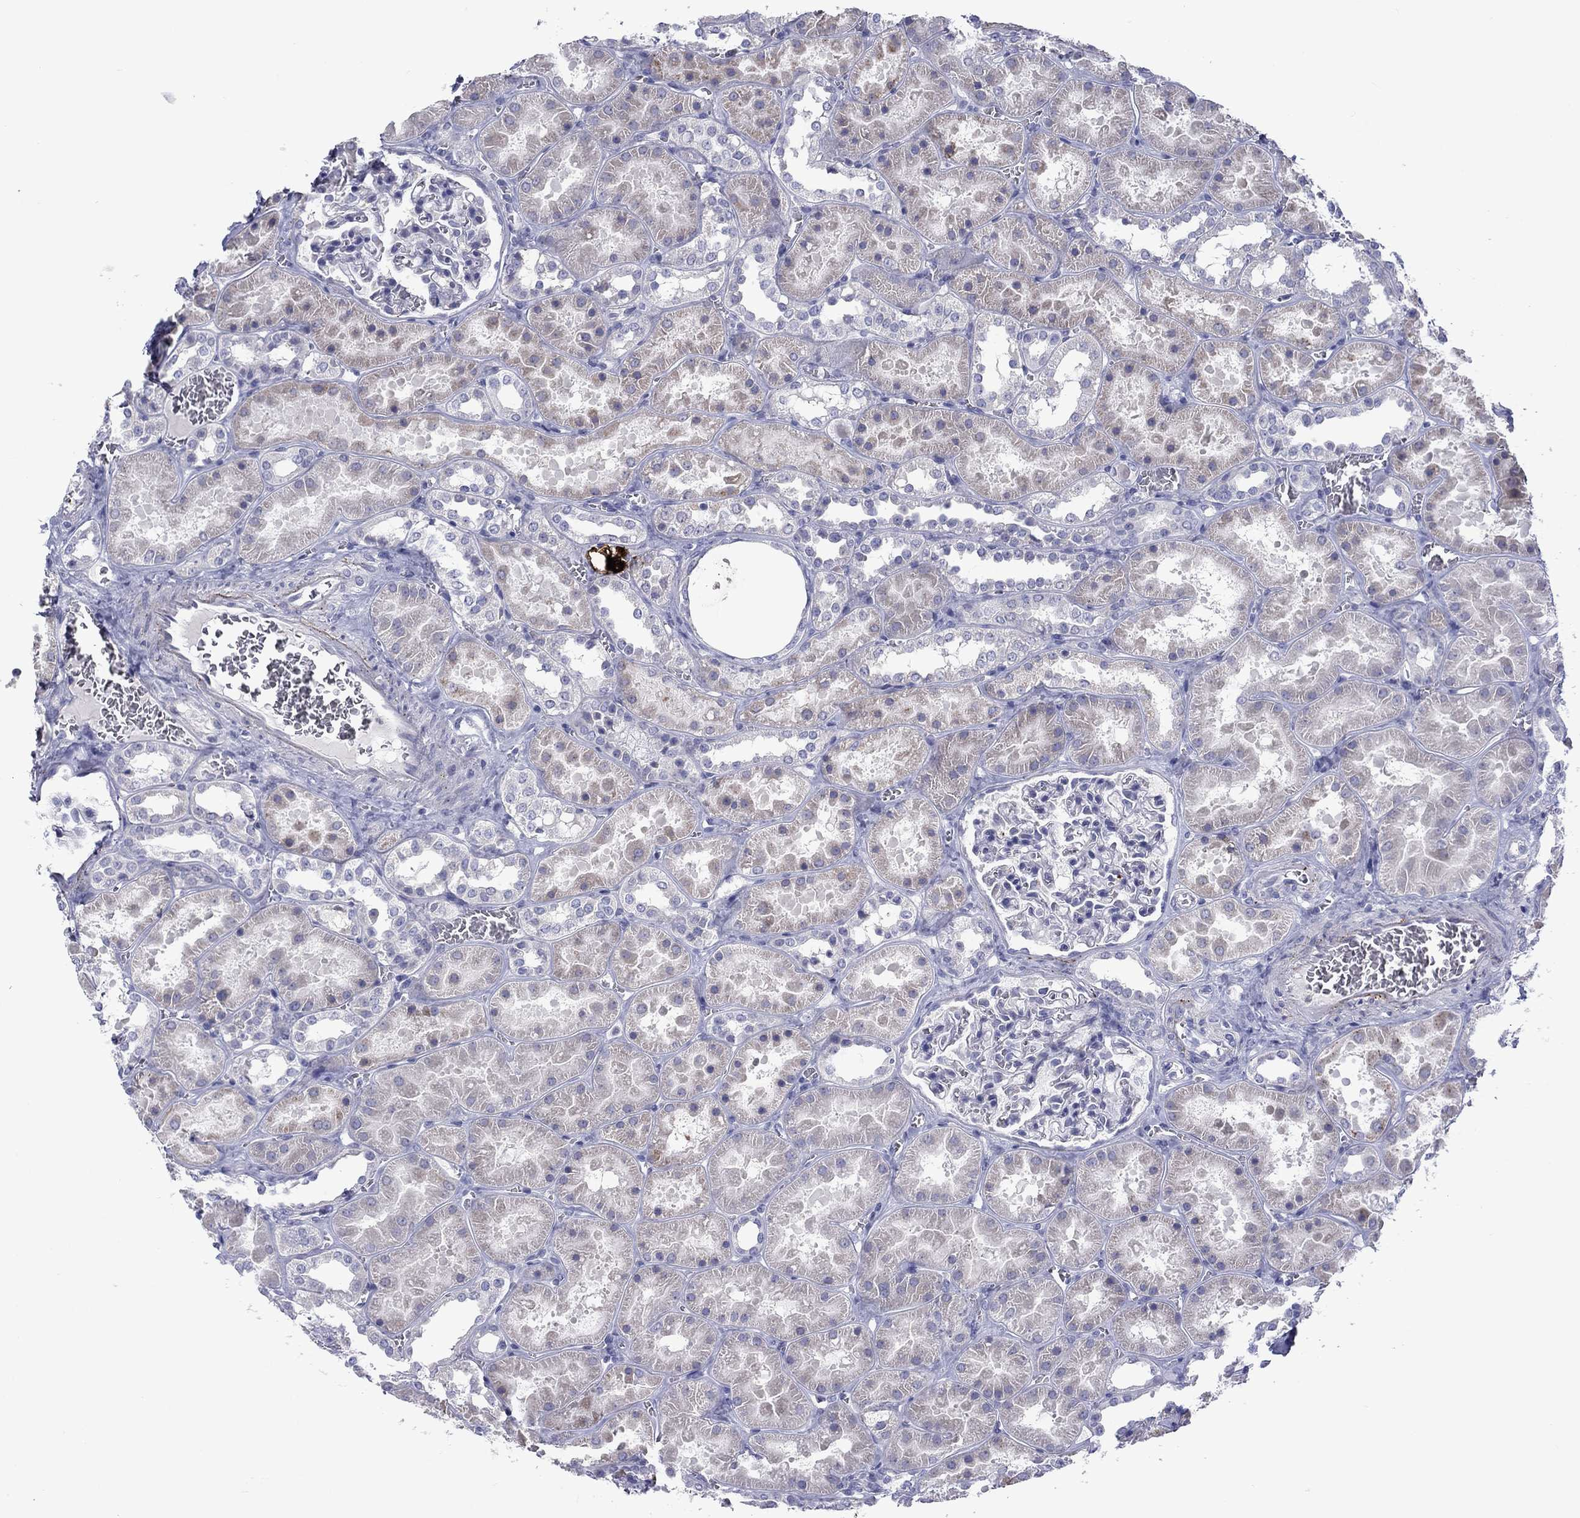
{"staining": {"intensity": "negative", "quantity": "none", "location": "none"}, "tissue": "kidney", "cell_type": "Cells in glomeruli", "image_type": "normal", "snomed": [{"axis": "morphology", "description": "Normal tissue, NOS"}, {"axis": "topography", "description": "Kidney"}], "caption": "The histopathology image displays no significant expression in cells in glomeruli of kidney. (Stains: DAB immunohistochemistry (IHC) with hematoxylin counter stain, Microscopy: brightfield microscopy at high magnification).", "gene": "TMPRSS11A", "patient": {"sex": "female", "age": 41}}